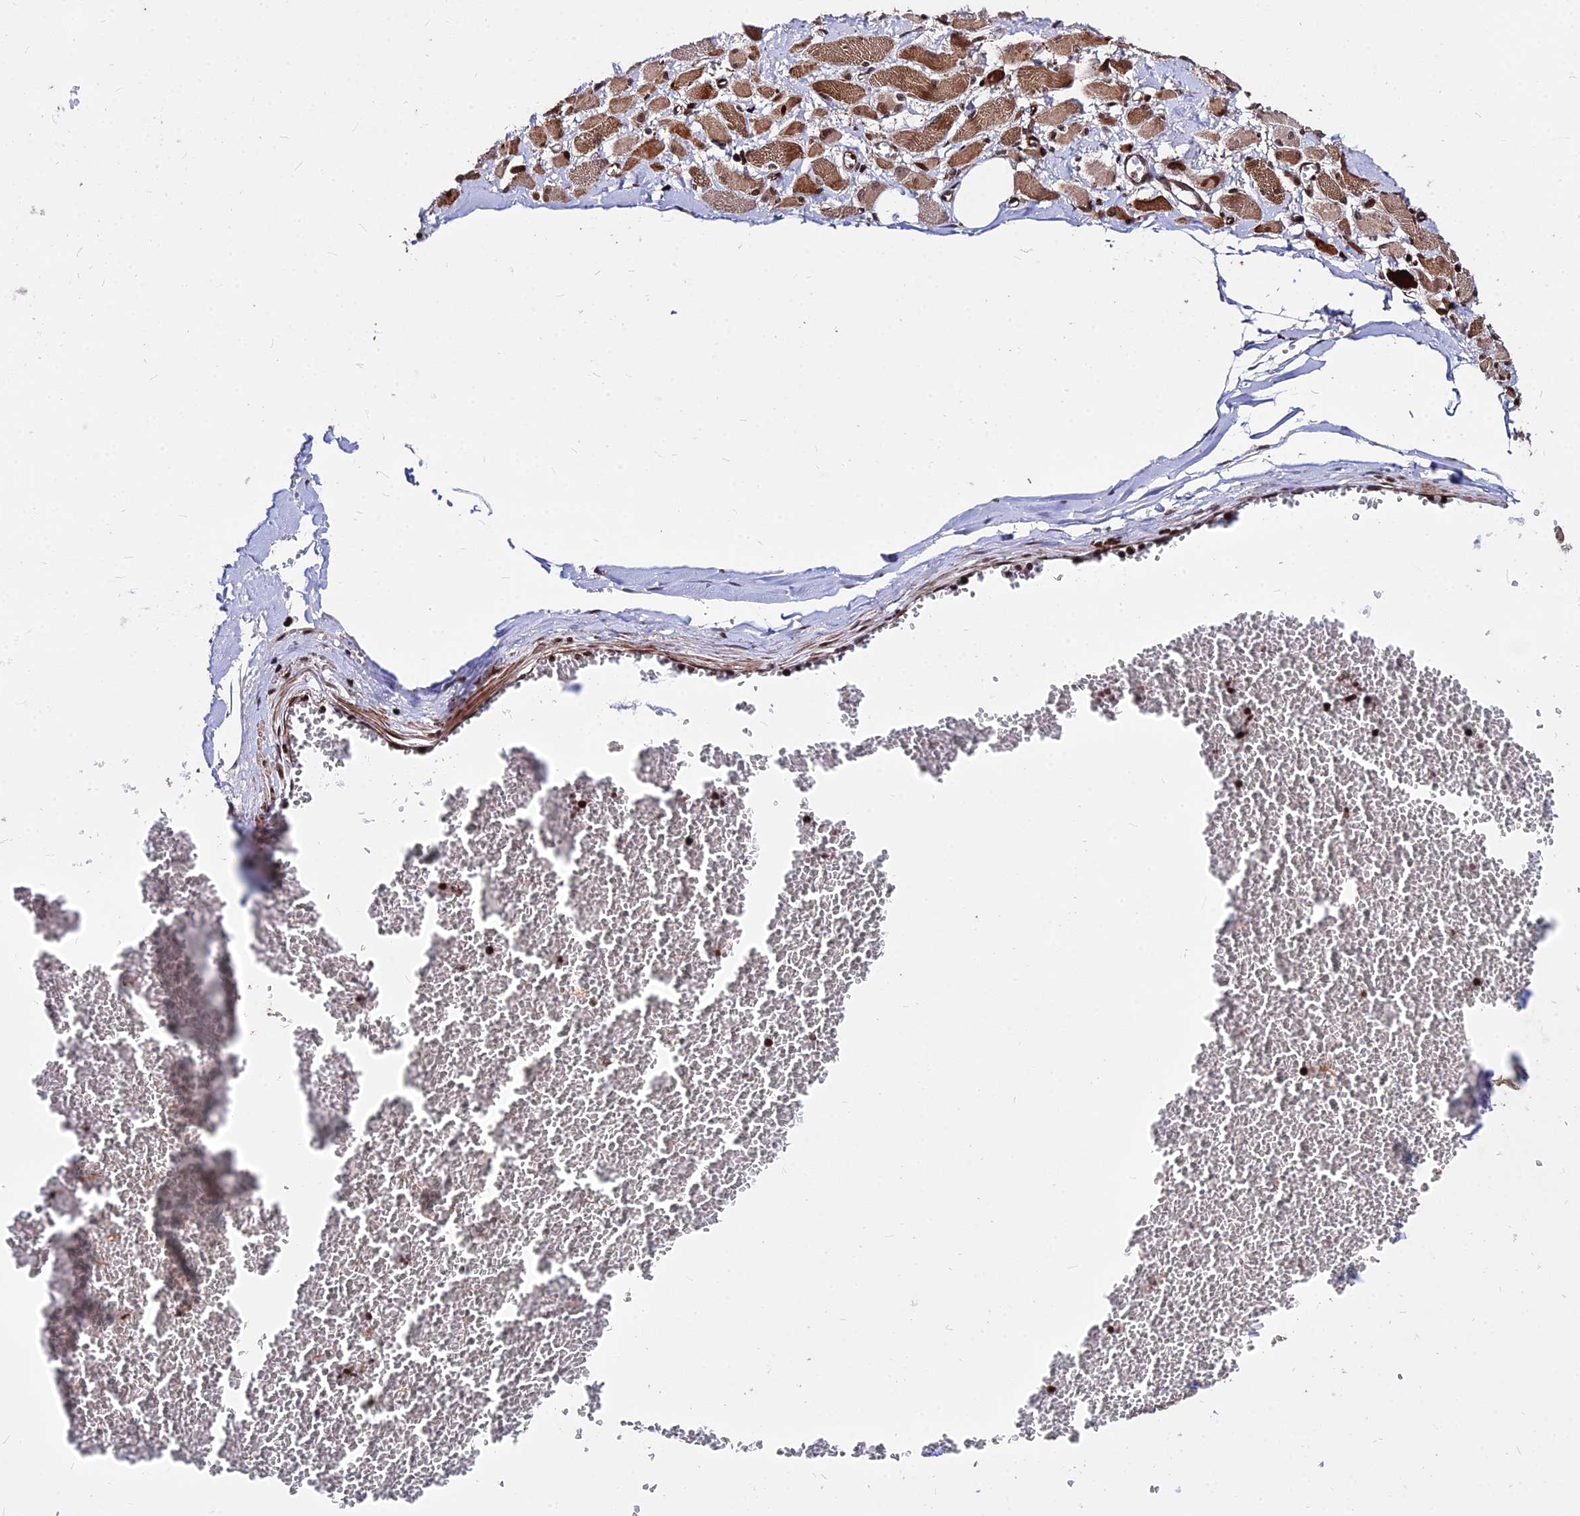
{"staining": {"intensity": "moderate", "quantity": ">75%", "location": "cytoplasmic/membranous"}, "tissue": "skeletal muscle", "cell_type": "Myocytes", "image_type": "normal", "snomed": [{"axis": "morphology", "description": "Normal tissue, NOS"}, {"axis": "morphology", "description": "Basal cell carcinoma"}, {"axis": "topography", "description": "Skeletal muscle"}], "caption": "Immunohistochemical staining of normal human skeletal muscle demonstrates >75% levels of moderate cytoplasmic/membranous protein positivity in approximately >75% of myocytes. The staining is performed using DAB brown chromogen to label protein expression. The nuclei are counter-stained blue using hematoxylin.", "gene": "NYAP2", "patient": {"sex": "female", "age": 64}}